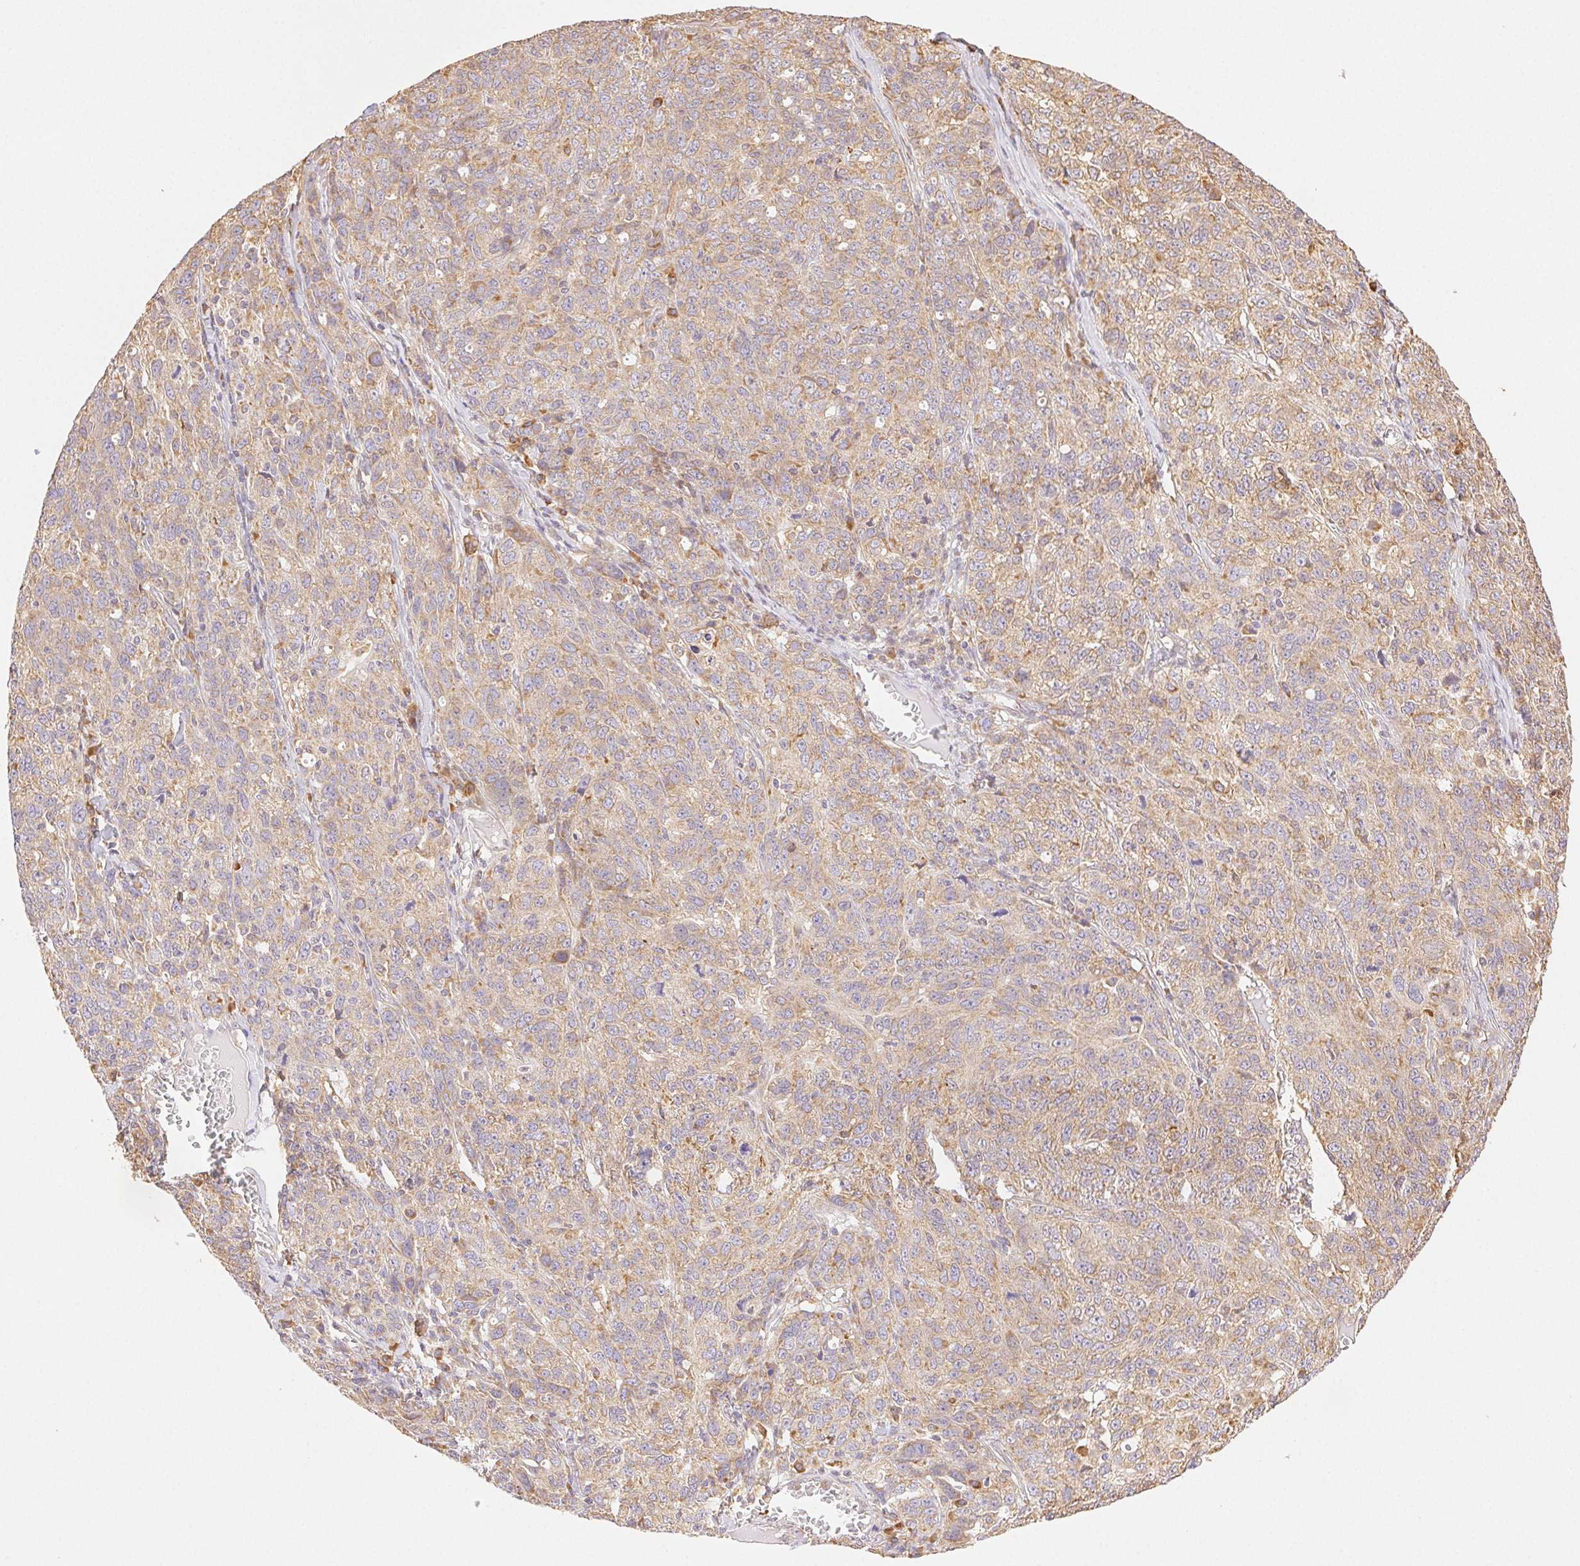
{"staining": {"intensity": "weak", "quantity": ">75%", "location": "cytoplasmic/membranous"}, "tissue": "ovarian cancer", "cell_type": "Tumor cells", "image_type": "cancer", "snomed": [{"axis": "morphology", "description": "Cystadenocarcinoma, serous, NOS"}, {"axis": "topography", "description": "Ovary"}], "caption": "Ovarian serous cystadenocarcinoma stained with a protein marker reveals weak staining in tumor cells.", "gene": "ENTREP1", "patient": {"sex": "female", "age": 71}}